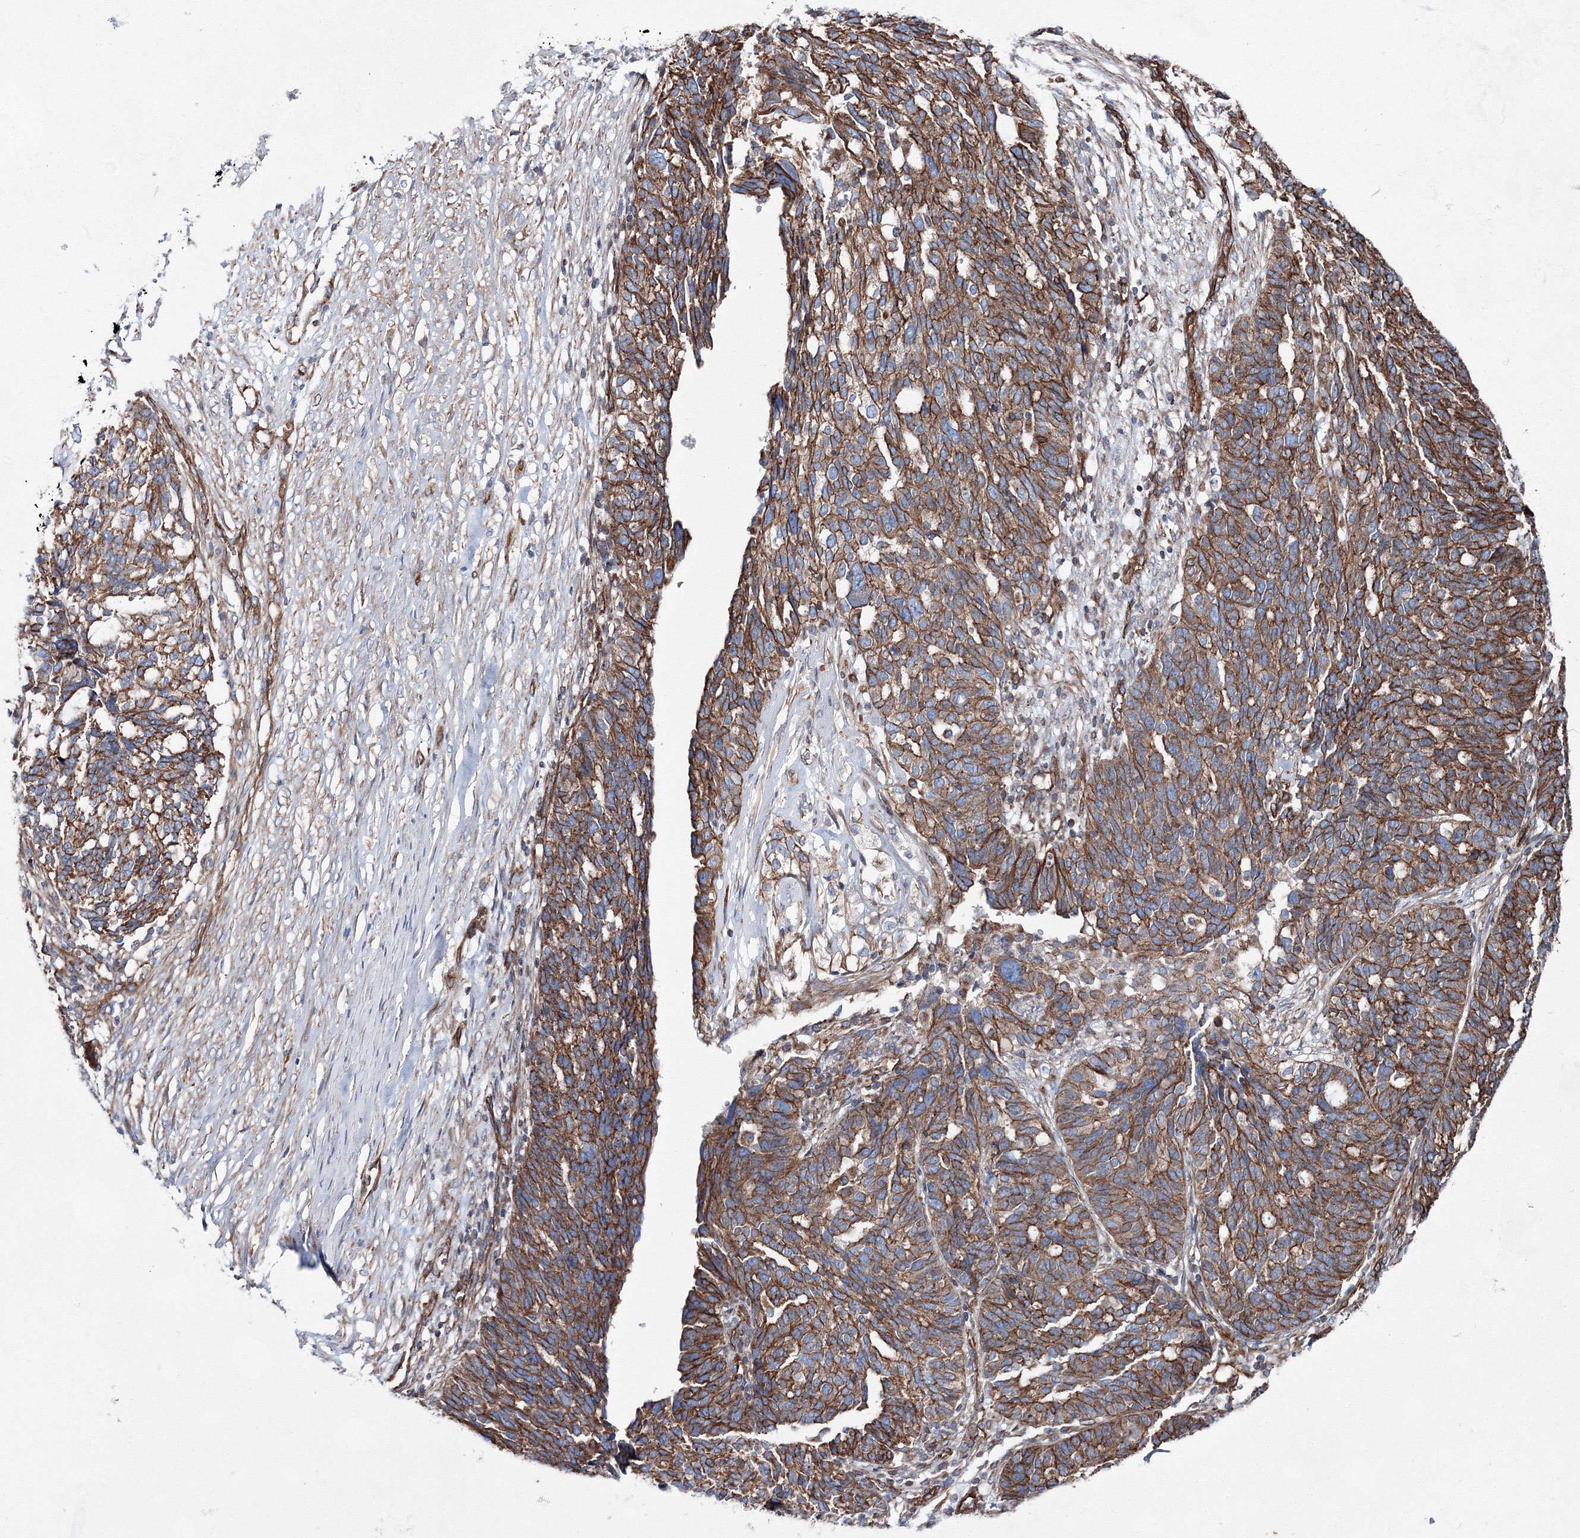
{"staining": {"intensity": "moderate", "quantity": ">75%", "location": "cytoplasmic/membranous"}, "tissue": "ovarian cancer", "cell_type": "Tumor cells", "image_type": "cancer", "snomed": [{"axis": "morphology", "description": "Cystadenocarcinoma, serous, NOS"}, {"axis": "topography", "description": "Ovary"}], "caption": "Serous cystadenocarcinoma (ovarian) tissue shows moderate cytoplasmic/membranous staining in about >75% of tumor cells, visualized by immunohistochemistry.", "gene": "ANKRD37", "patient": {"sex": "female", "age": 59}}